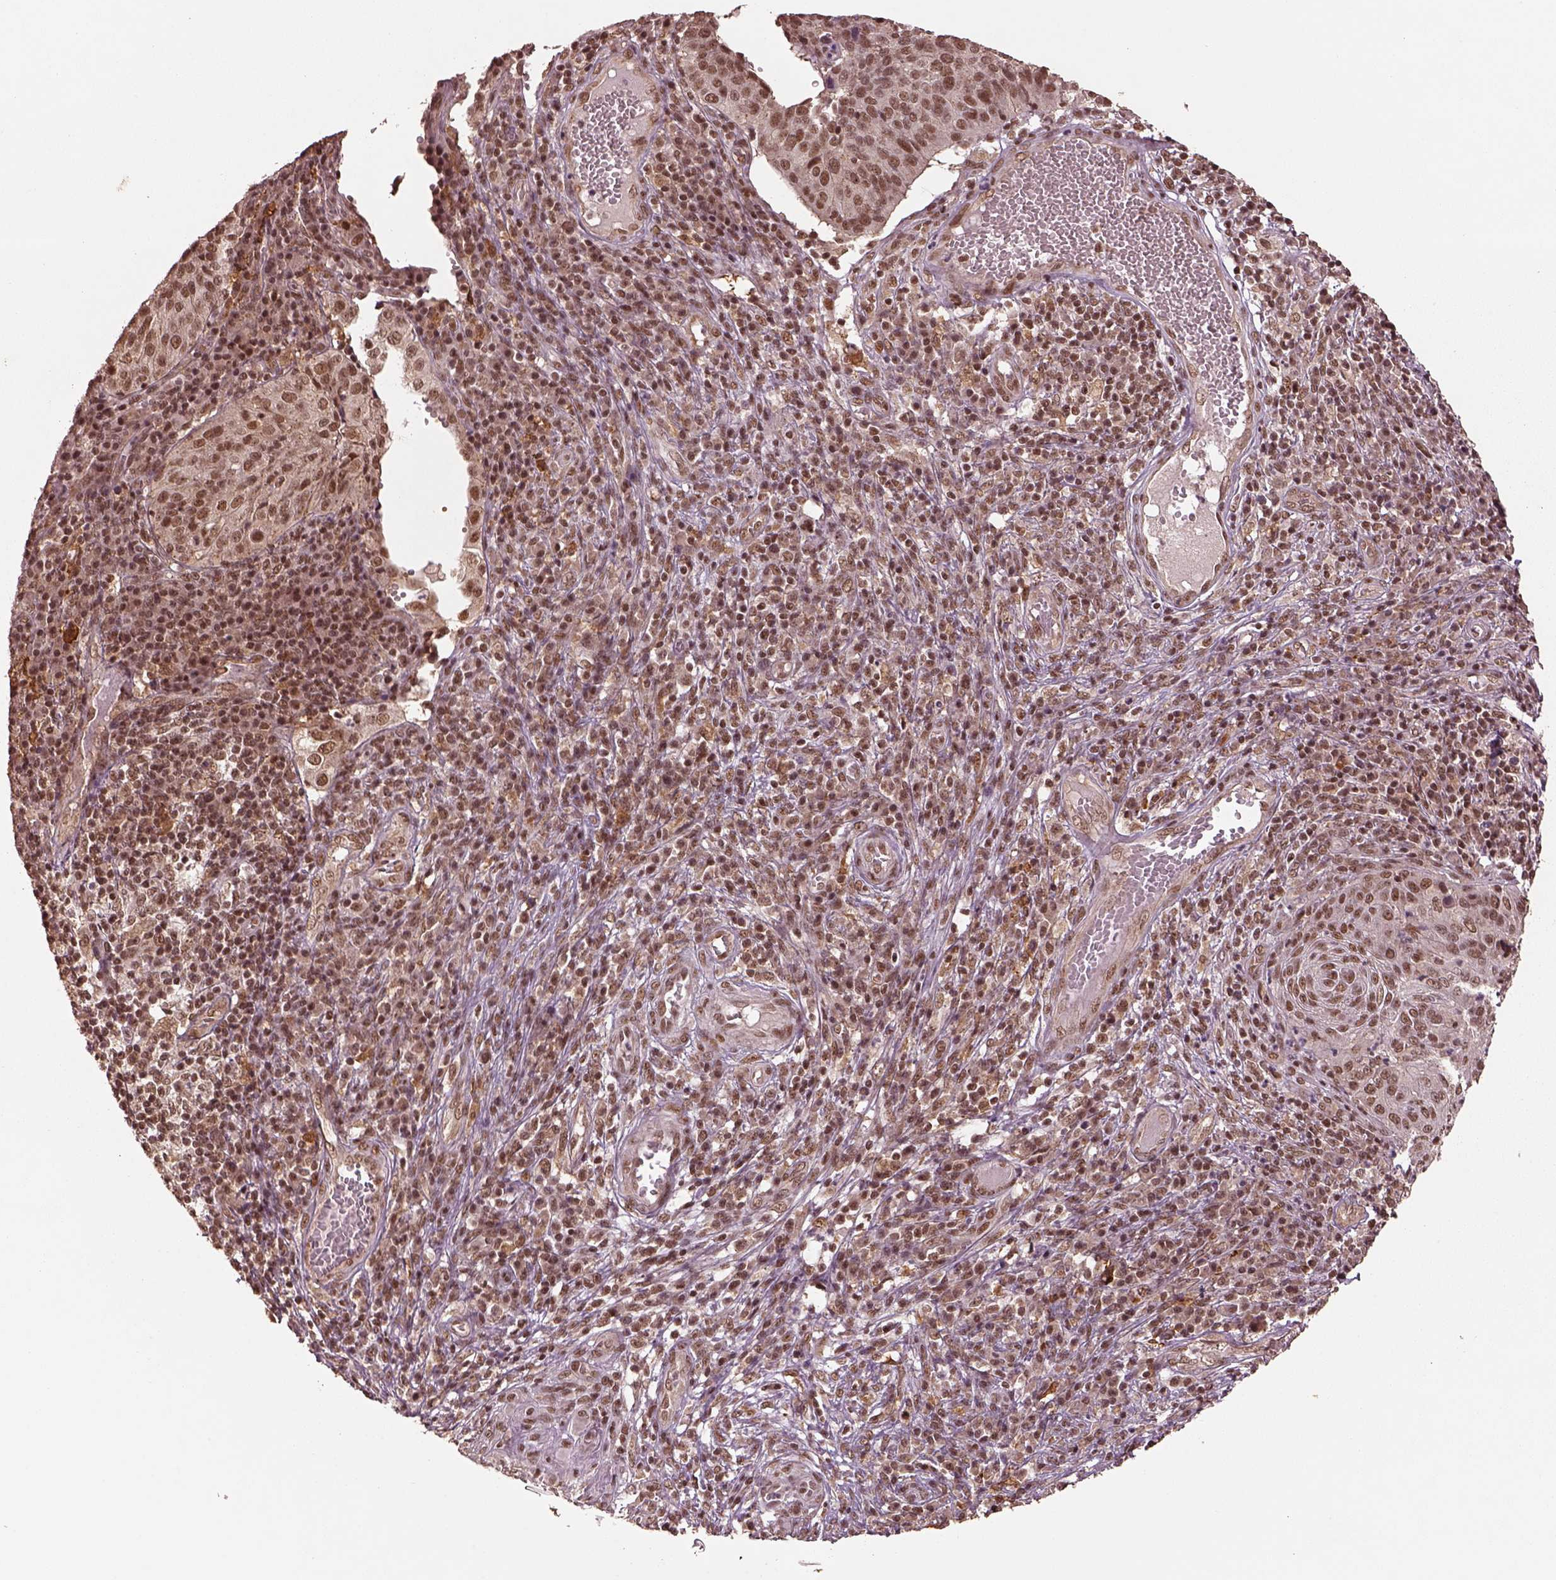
{"staining": {"intensity": "moderate", "quantity": ">75%", "location": "nuclear"}, "tissue": "cervical cancer", "cell_type": "Tumor cells", "image_type": "cancer", "snomed": [{"axis": "morphology", "description": "Squamous cell carcinoma, NOS"}, {"axis": "topography", "description": "Cervix"}], "caption": "Immunohistochemical staining of cervical squamous cell carcinoma reveals medium levels of moderate nuclear protein expression in approximately >75% of tumor cells.", "gene": "BRD9", "patient": {"sex": "female", "age": 39}}